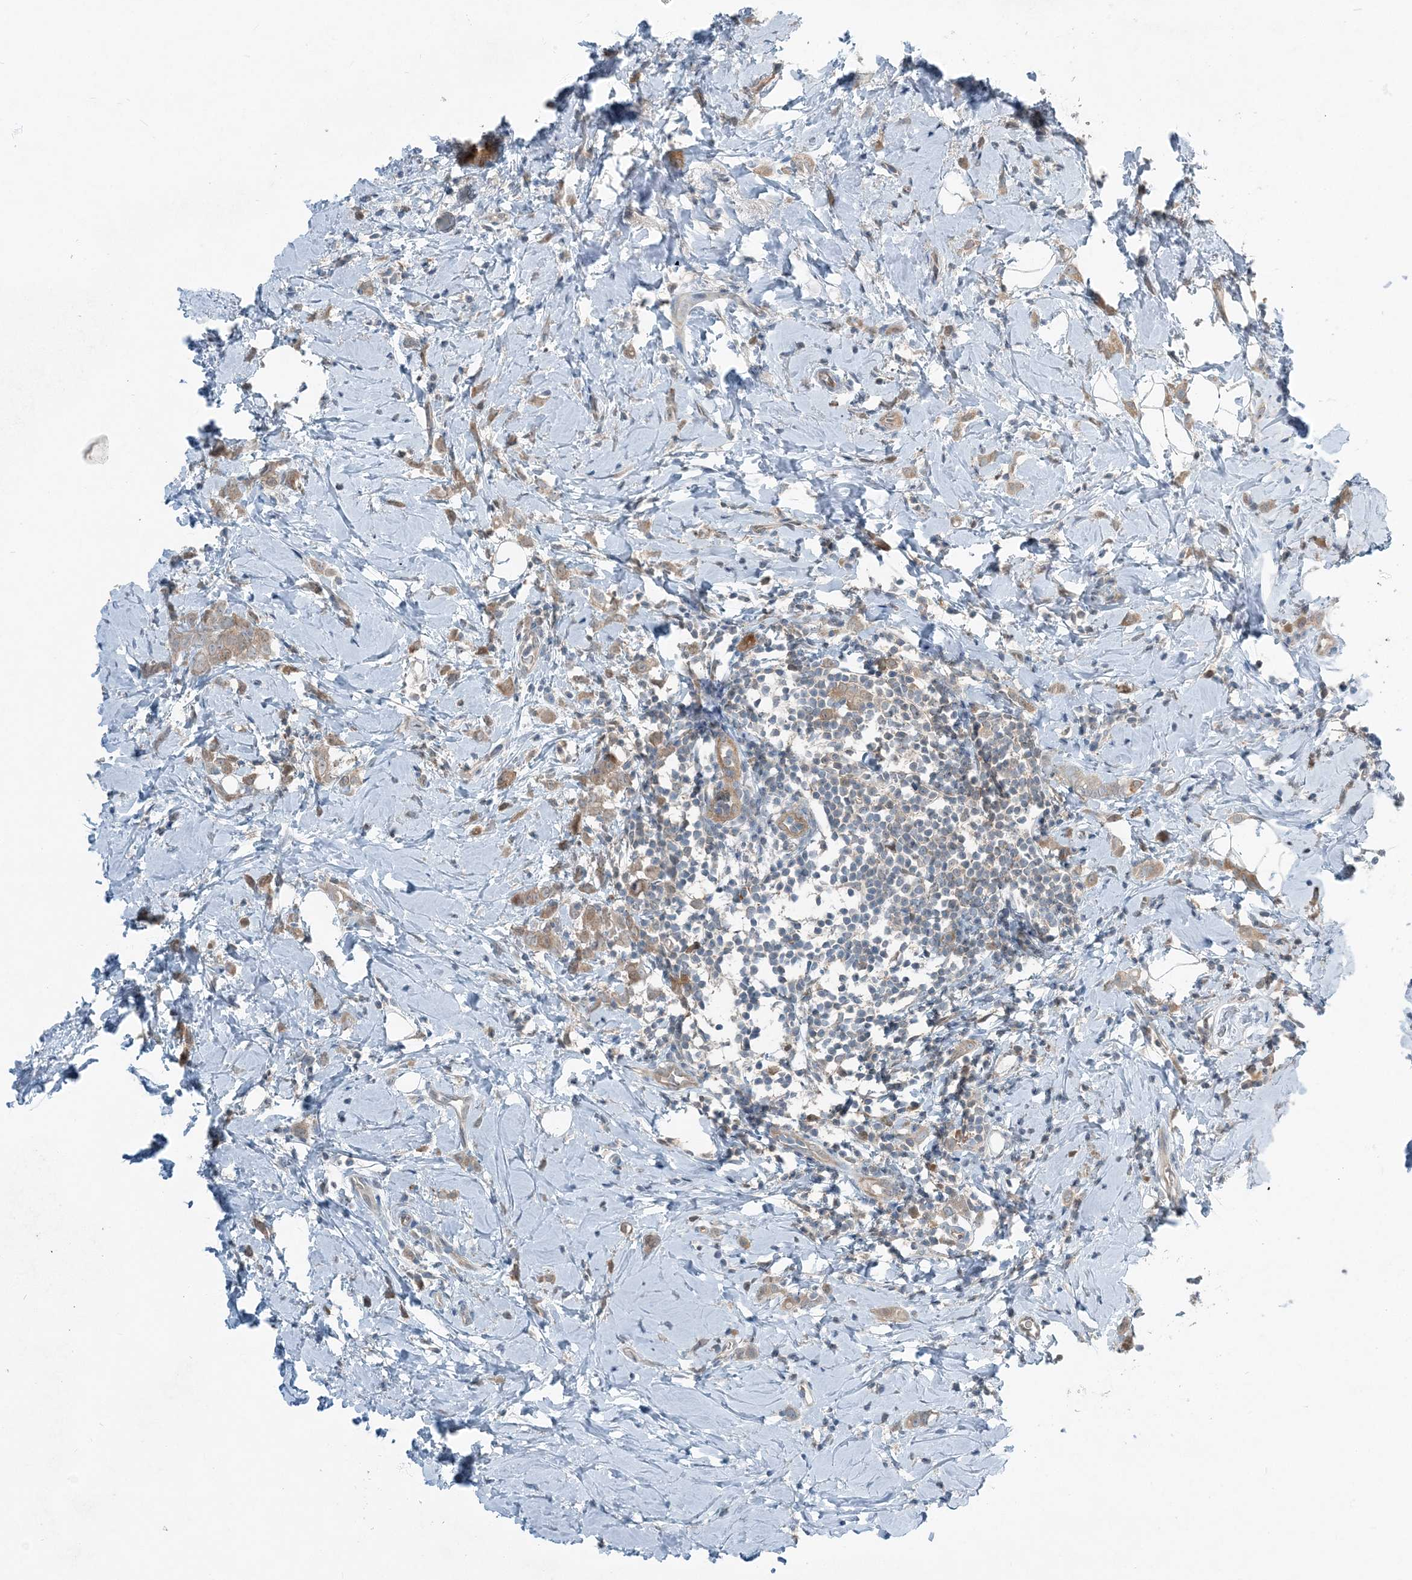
{"staining": {"intensity": "weak", "quantity": ">75%", "location": "cytoplasmic/membranous"}, "tissue": "breast cancer", "cell_type": "Tumor cells", "image_type": "cancer", "snomed": [{"axis": "morphology", "description": "Lobular carcinoma"}, {"axis": "topography", "description": "Breast"}], "caption": "High-power microscopy captured an IHC image of lobular carcinoma (breast), revealing weak cytoplasmic/membranous positivity in about >75% of tumor cells.", "gene": "ARMH1", "patient": {"sex": "female", "age": 47}}